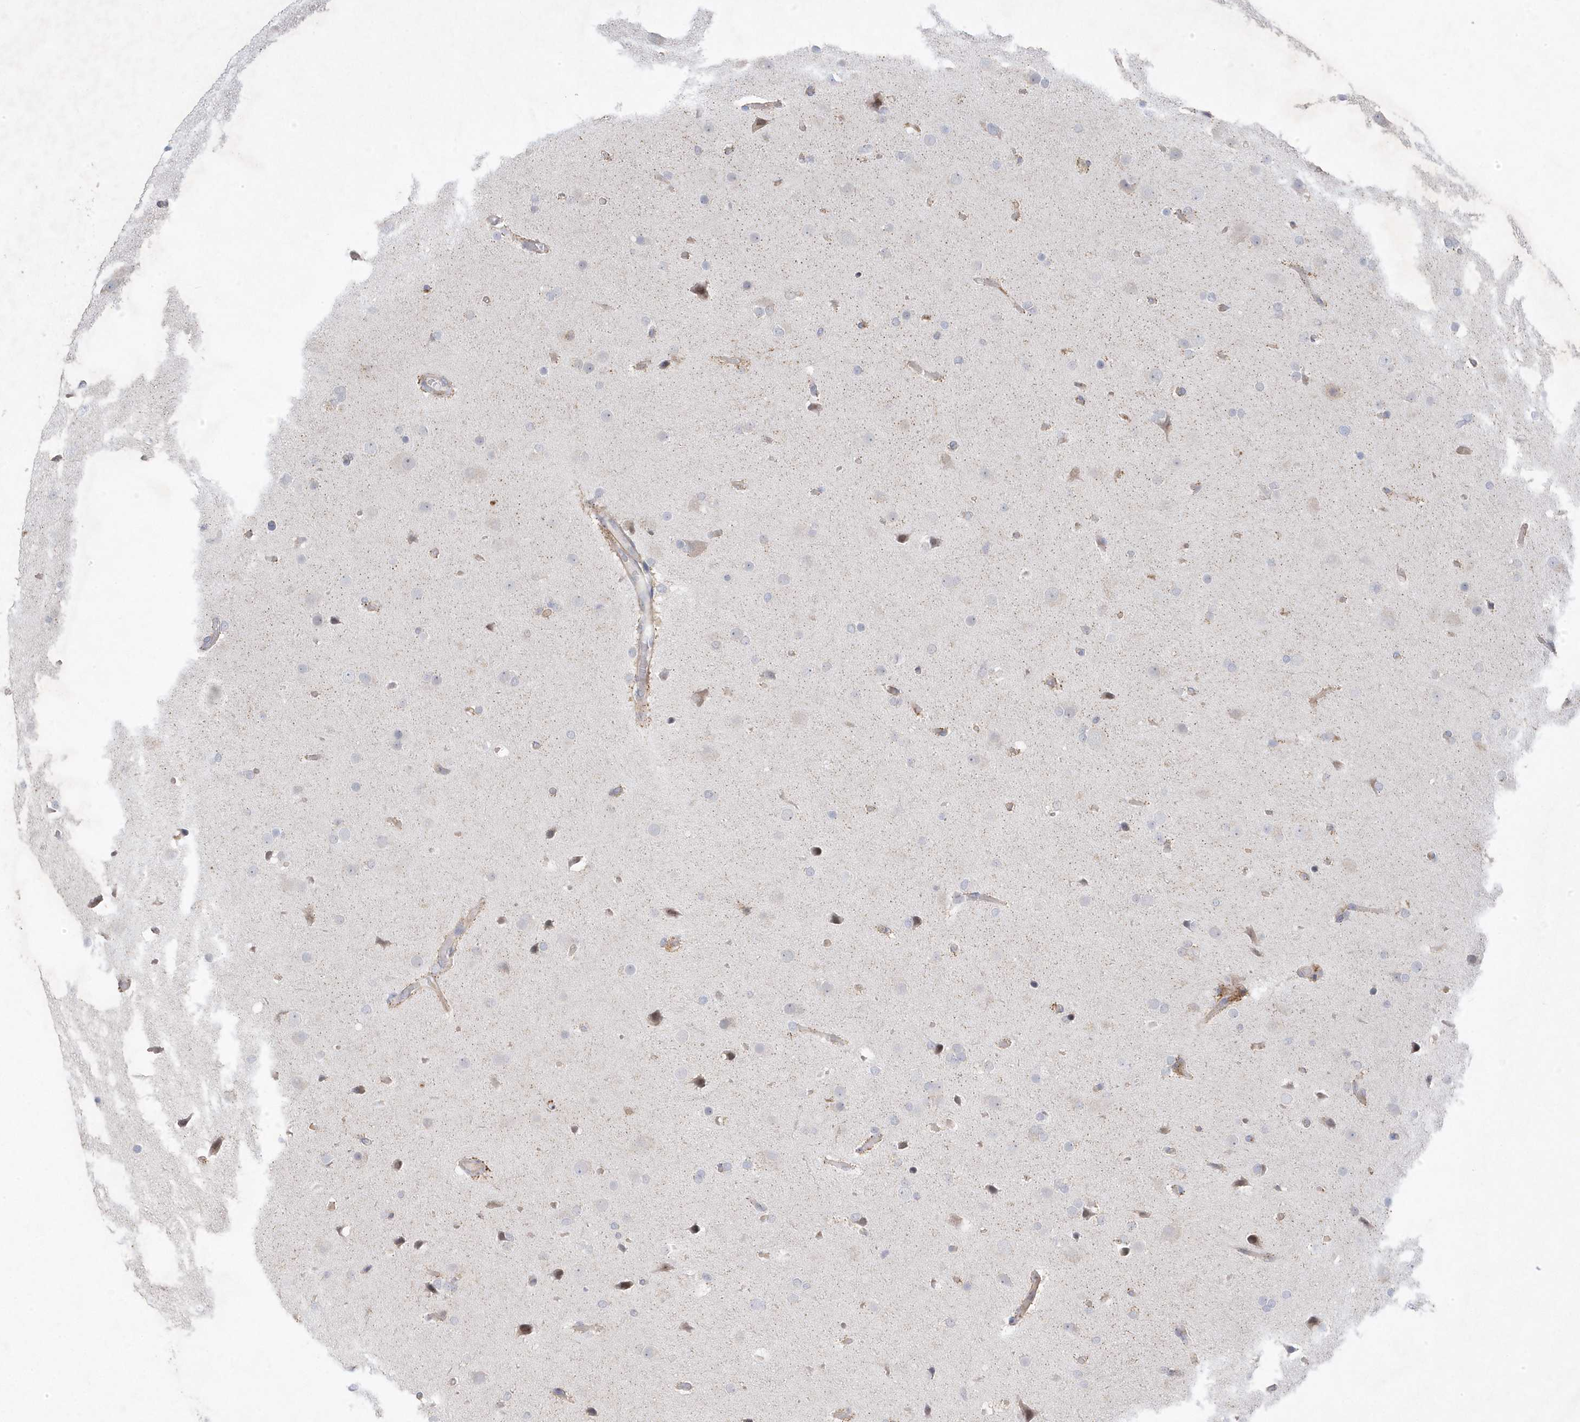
{"staining": {"intensity": "negative", "quantity": "none", "location": "none"}, "tissue": "glioma", "cell_type": "Tumor cells", "image_type": "cancer", "snomed": [{"axis": "morphology", "description": "Glioma, malignant, High grade"}, {"axis": "topography", "description": "Cerebral cortex"}], "caption": "The histopathology image exhibits no staining of tumor cells in glioma. The staining was performed using DAB (3,3'-diaminobenzidine) to visualize the protein expression in brown, while the nuclei were stained in blue with hematoxylin (Magnification: 20x).", "gene": "ANAPC1", "patient": {"sex": "female", "age": 36}}